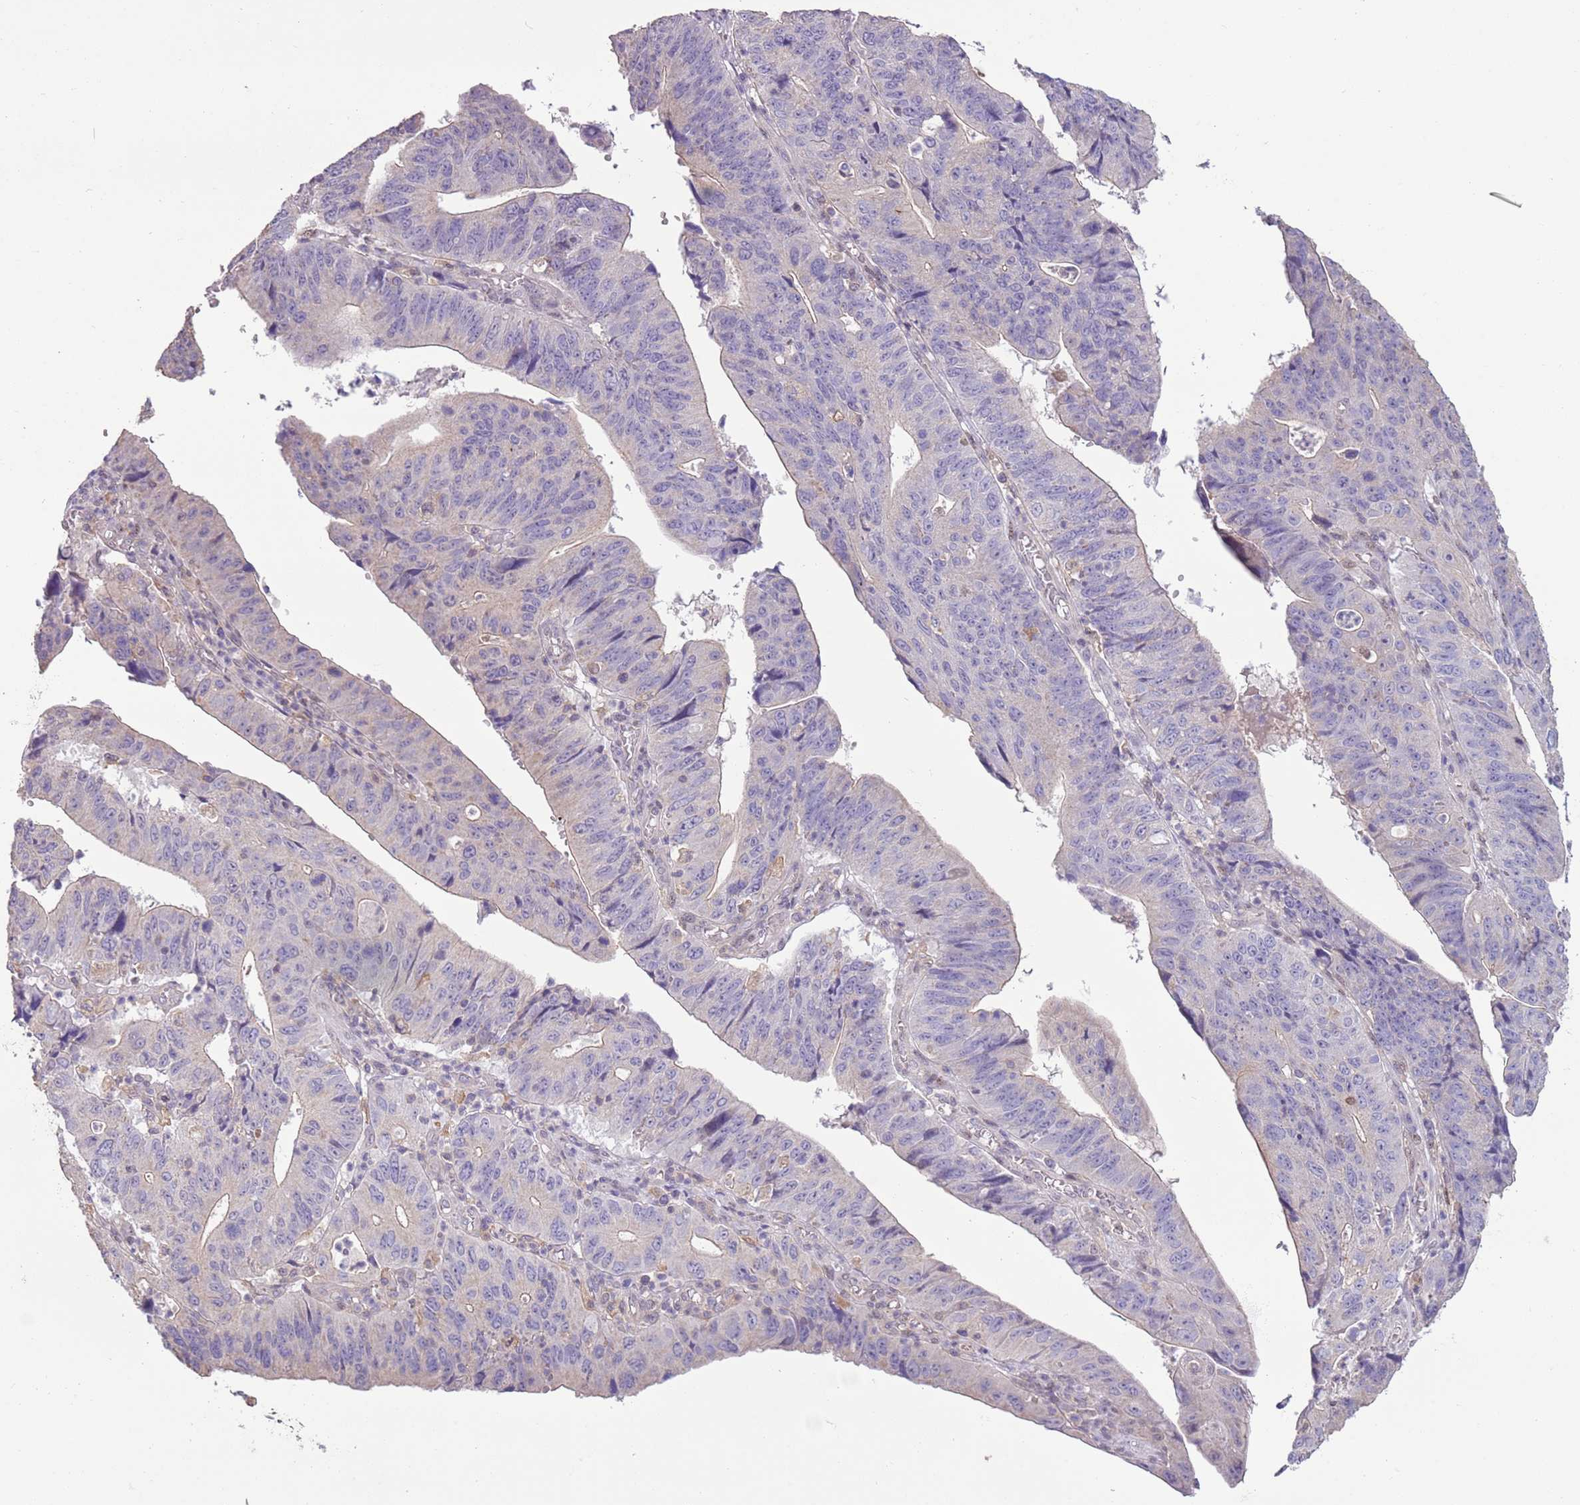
{"staining": {"intensity": "negative", "quantity": "none", "location": "none"}, "tissue": "stomach cancer", "cell_type": "Tumor cells", "image_type": "cancer", "snomed": [{"axis": "morphology", "description": "Adenocarcinoma, NOS"}, {"axis": "topography", "description": "Stomach"}], "caption": "Photomicrograph shows no significant protein staining in tumor cells of stomach adenocarcinoma.", "gene": "CAPN9", "patient": {"sex": "male", "age": 59}}